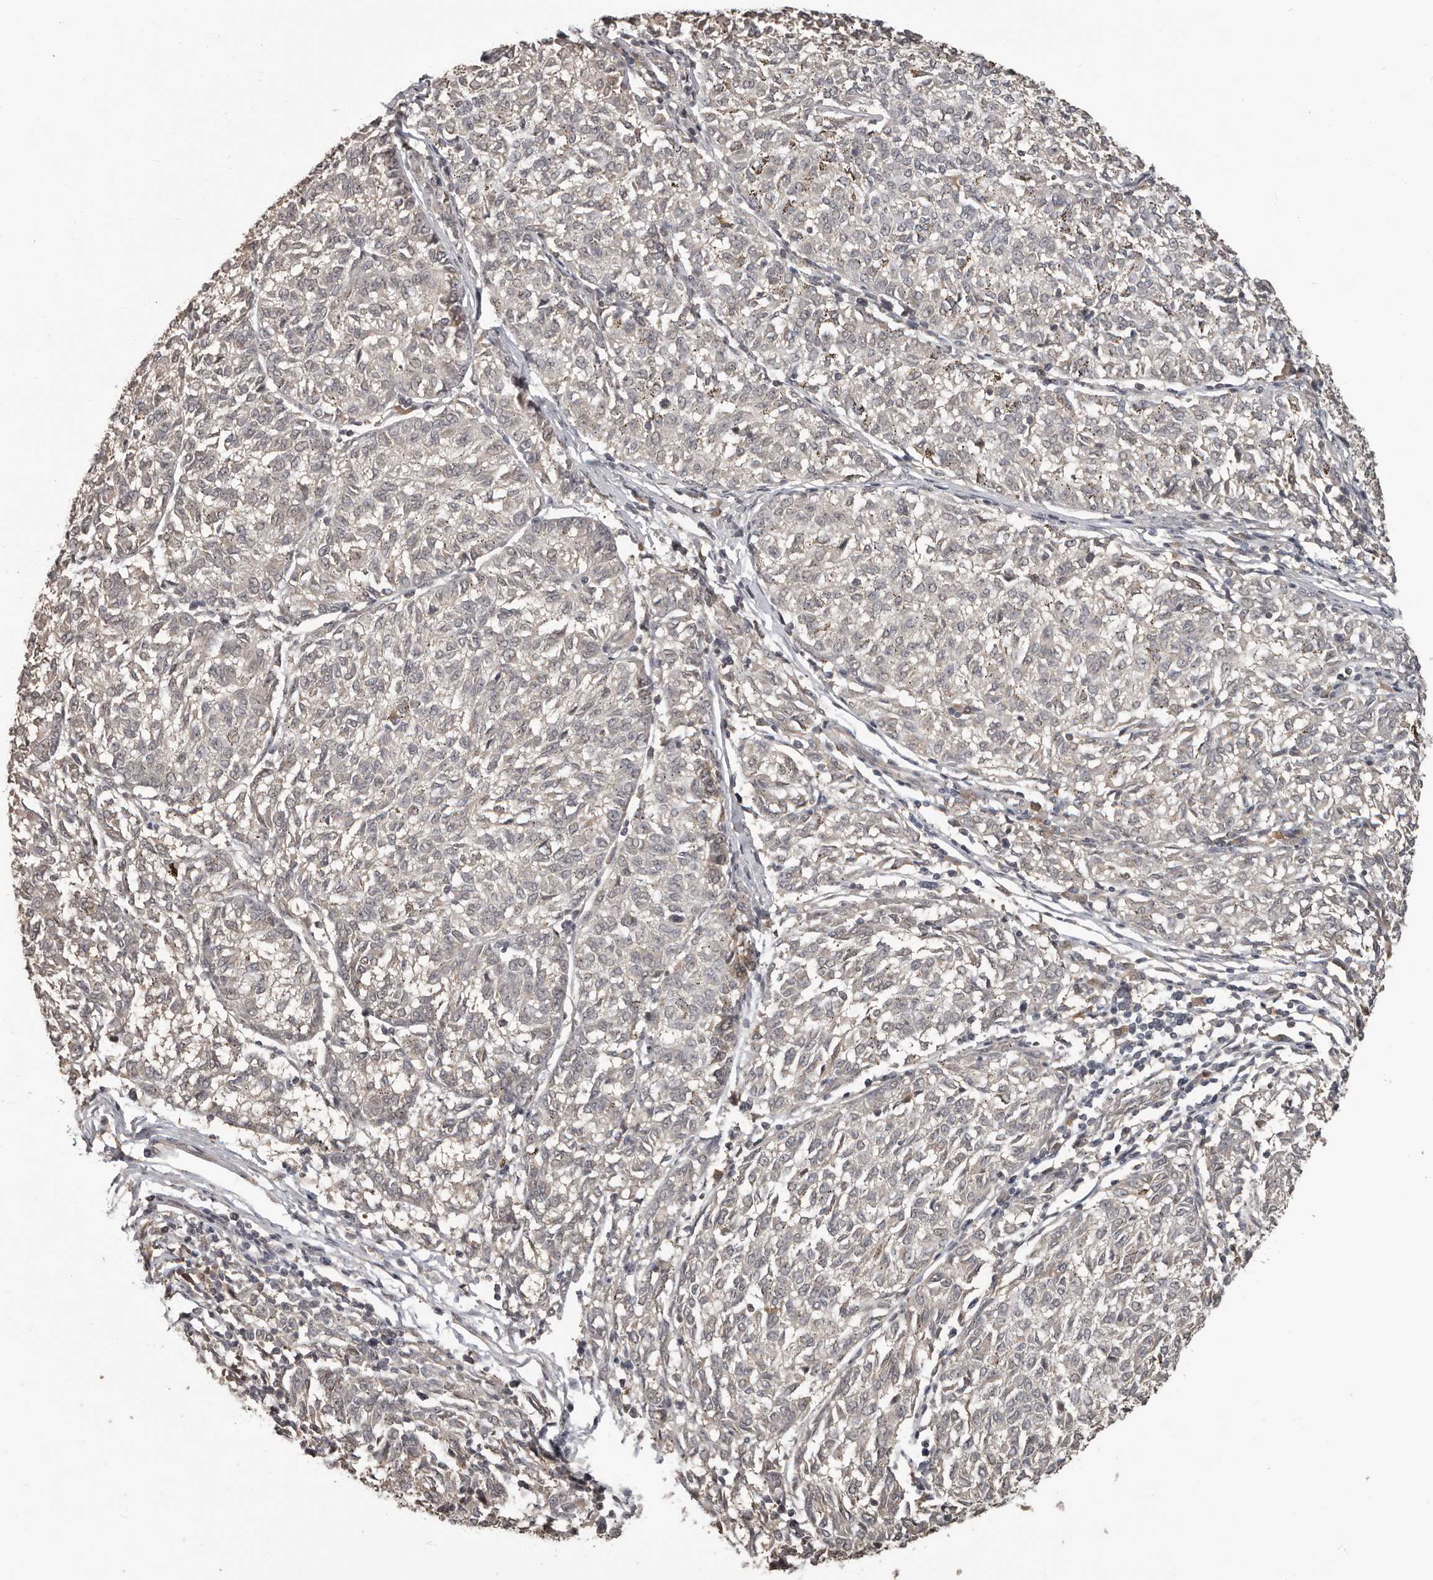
{"staining": {"intensity": "negative", "quantity": "none", "location": "none"}, "tissue": "melanoma", "cell_type": "Tumor cells", "image_type": "cancer", "snomed": [{"axis": "morphology", "description": "Malignant melanoma, NOS"}, {"axis": "topography", "description": "Skin"}], "caption": "Immunohistochemistry (IHC) histopathology image of neoplastic tissue: human malignant melanoma stained with DAB (3,3'-diaminobenzidine) demonstrates no significant protein staining in tumor cells.", "gene": "ZFP14", "patient": {"sex": "female", "age": 72}}